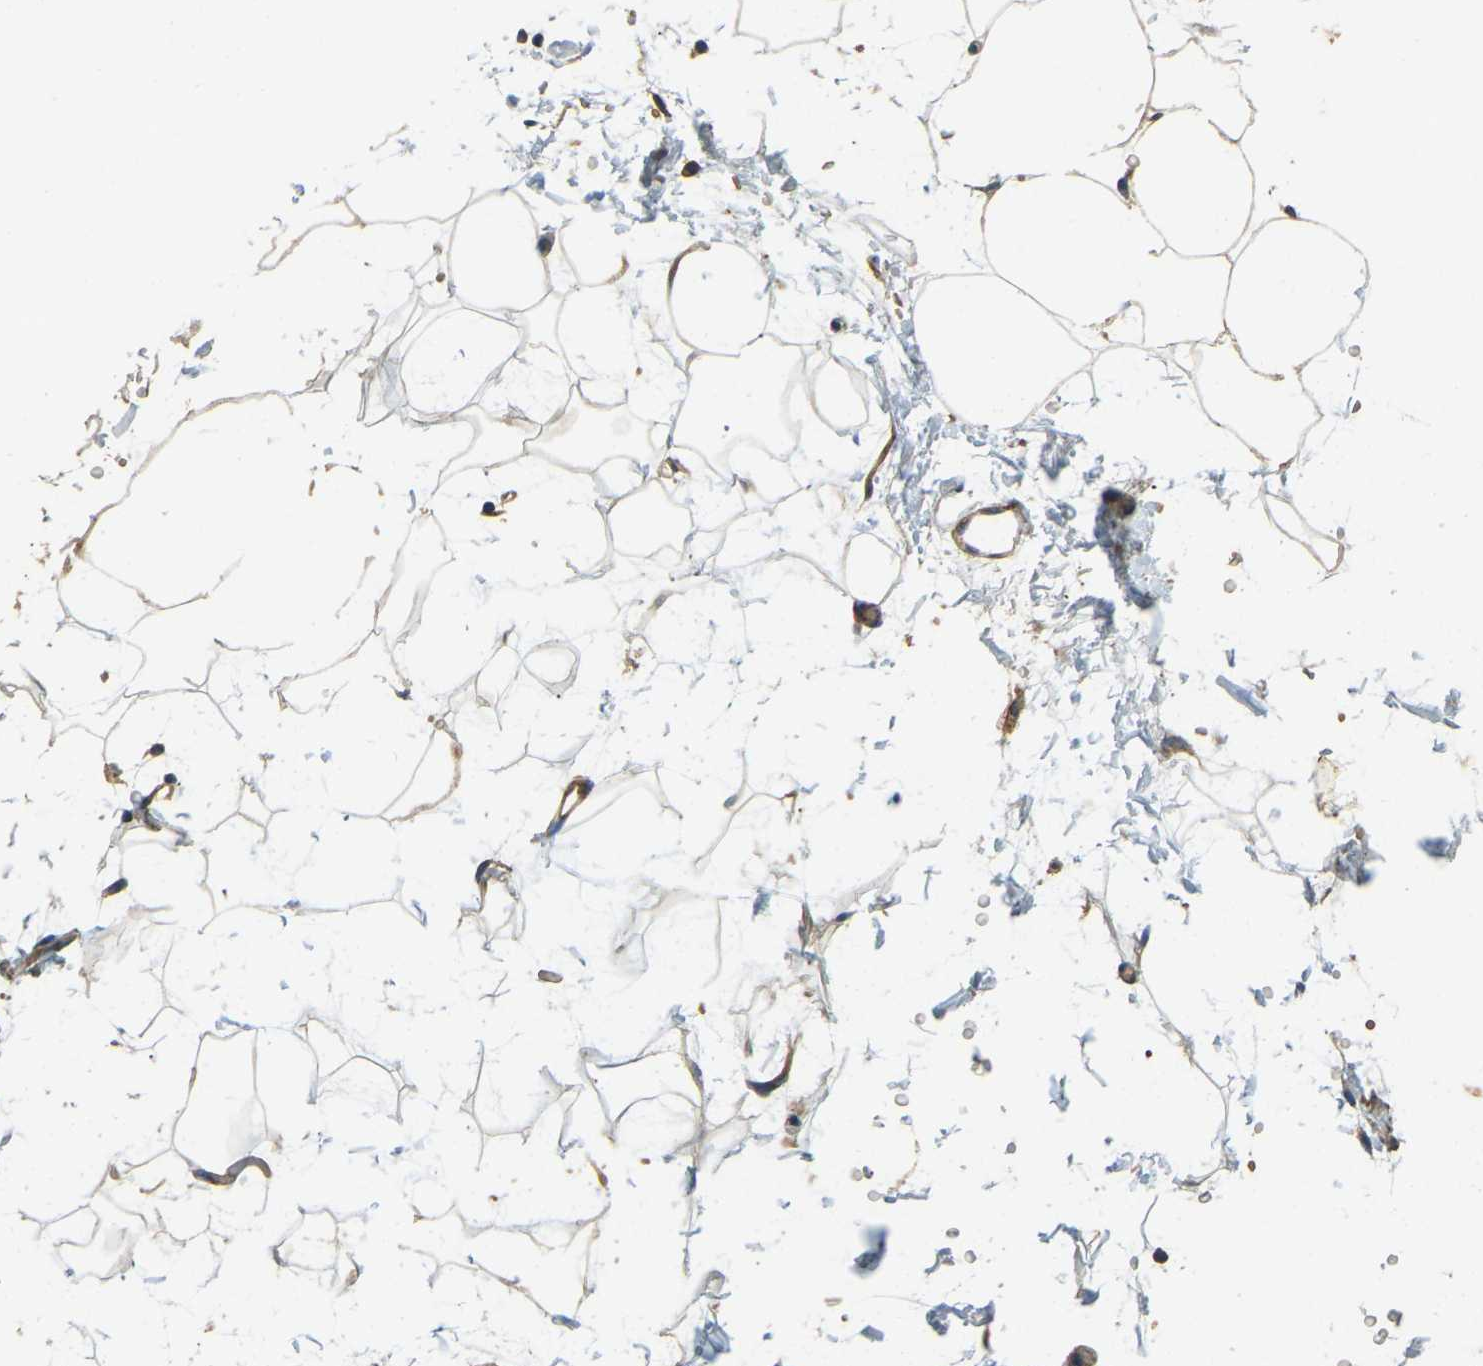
{"staining": {"intensity": "weak", "quantity": ">75%", "location": "cytoplasmic/membranous"}, "tissue": "adipose tissue", "cell_type": "Adipocytes", "image_type": "normal", "snomed": [{"axis": "morphology", "description": "Normal tissue, NOS"}, {"axis": "topography", "description": "Soft tissue"}], "caption": "Immunohistochemistry histopathology image of benign adipose tissue: adipose tissue stained using immunohistochemistry (IHC) displays low levels of weak protein expression localized specifically in the cytoplasmic/membranous of adipocytes, appearing as a cytoplasmic/membranous brown color.", "gene": "ERGIC1", "patient": {"sex": "male", "age": 72}}